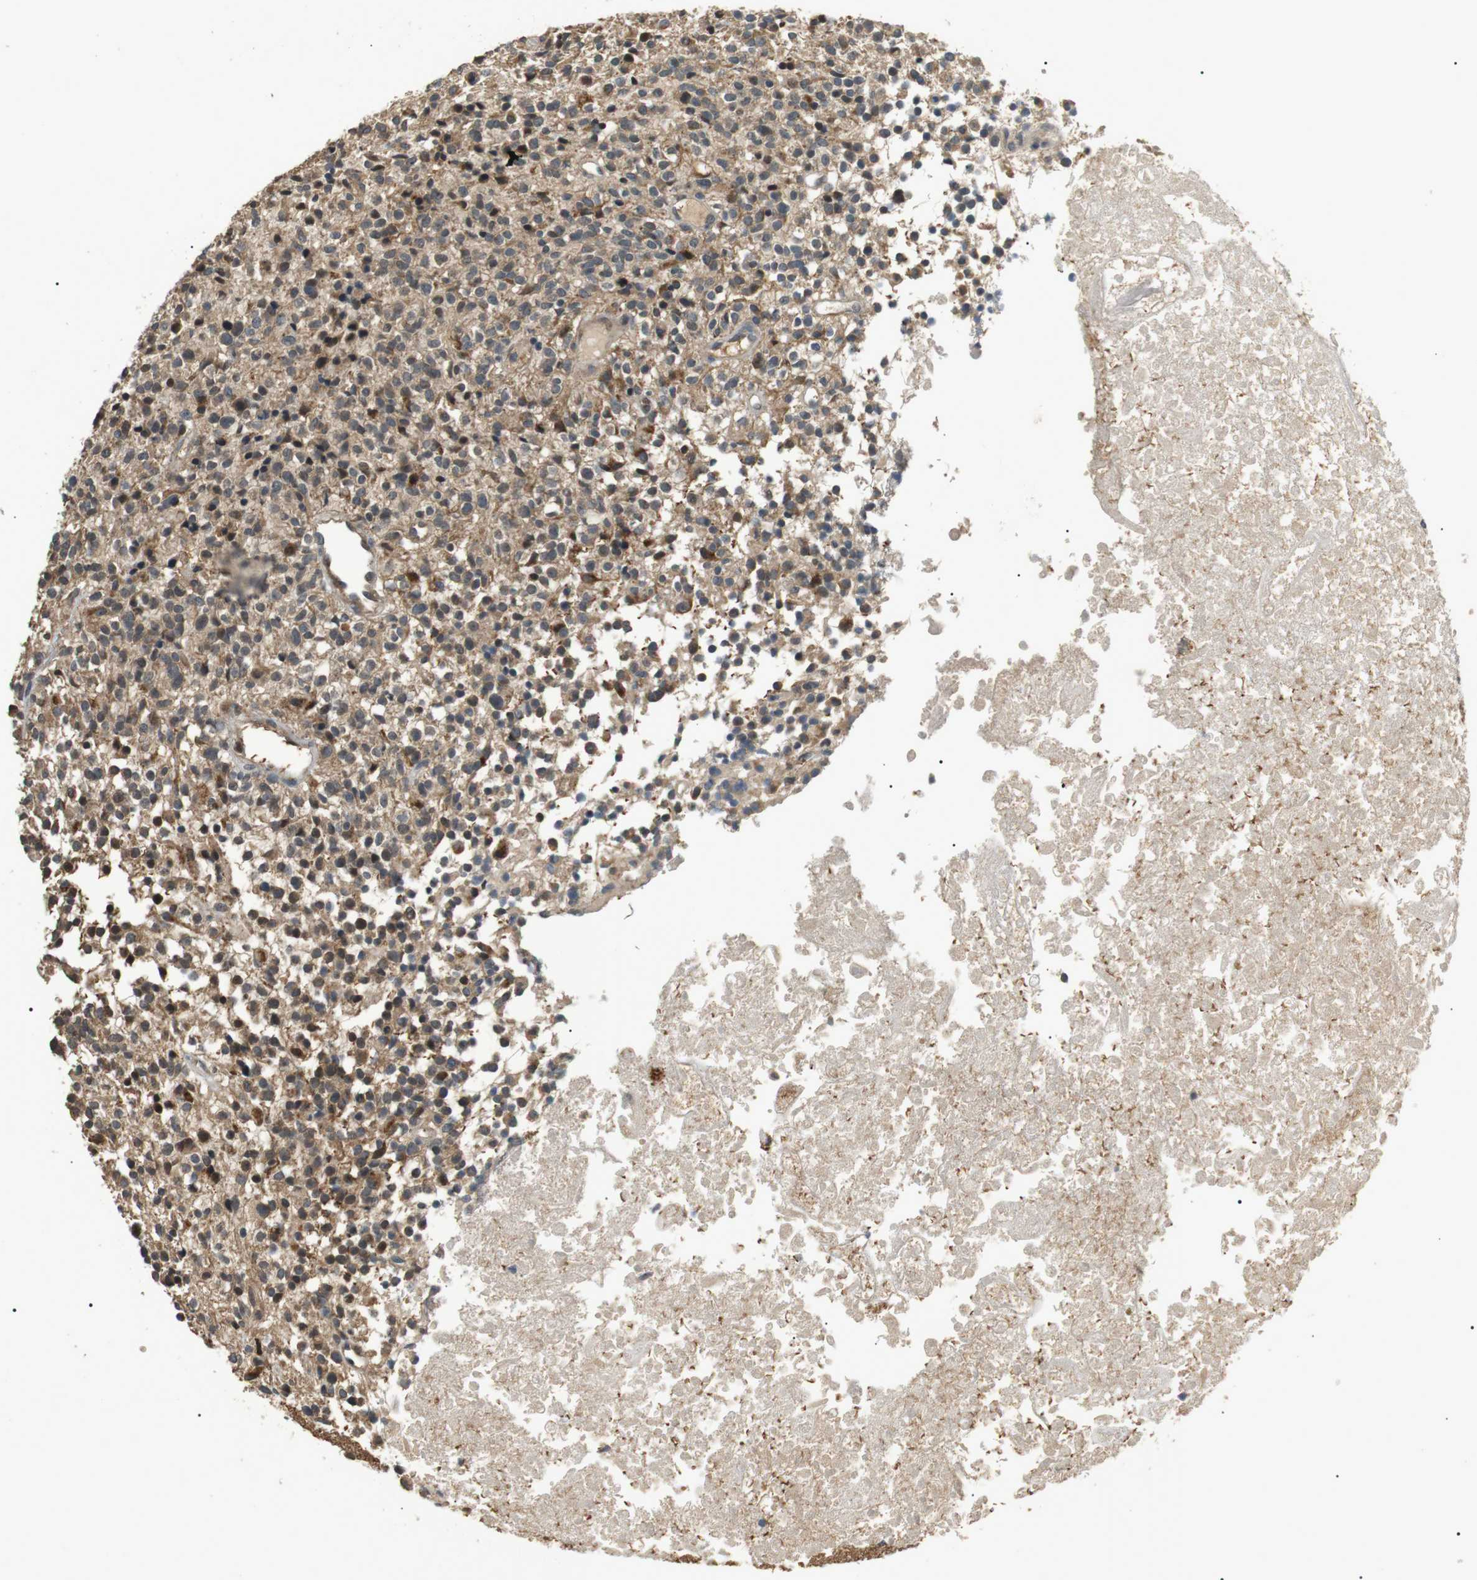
{"staining": {"intensity": "weak", "quantity": "25%-75%", "location": "cytoplasmic/membranous"}, "tissue": "glioma", "cell_type": "Tumor cells", "image_type": "cancer", "snomed": [{"axis": "morphology", "description": "Glioma, malignant, High grade"}, {"axis": "topography", "description": "Brain"}], "caption": "Tumor cells display low levels of weak cytoplasmic/membranous expression in about 25%-75% of cells in glioma.", "gene": "HSPA13", "patient": {"sex": "female", "age": 59}}